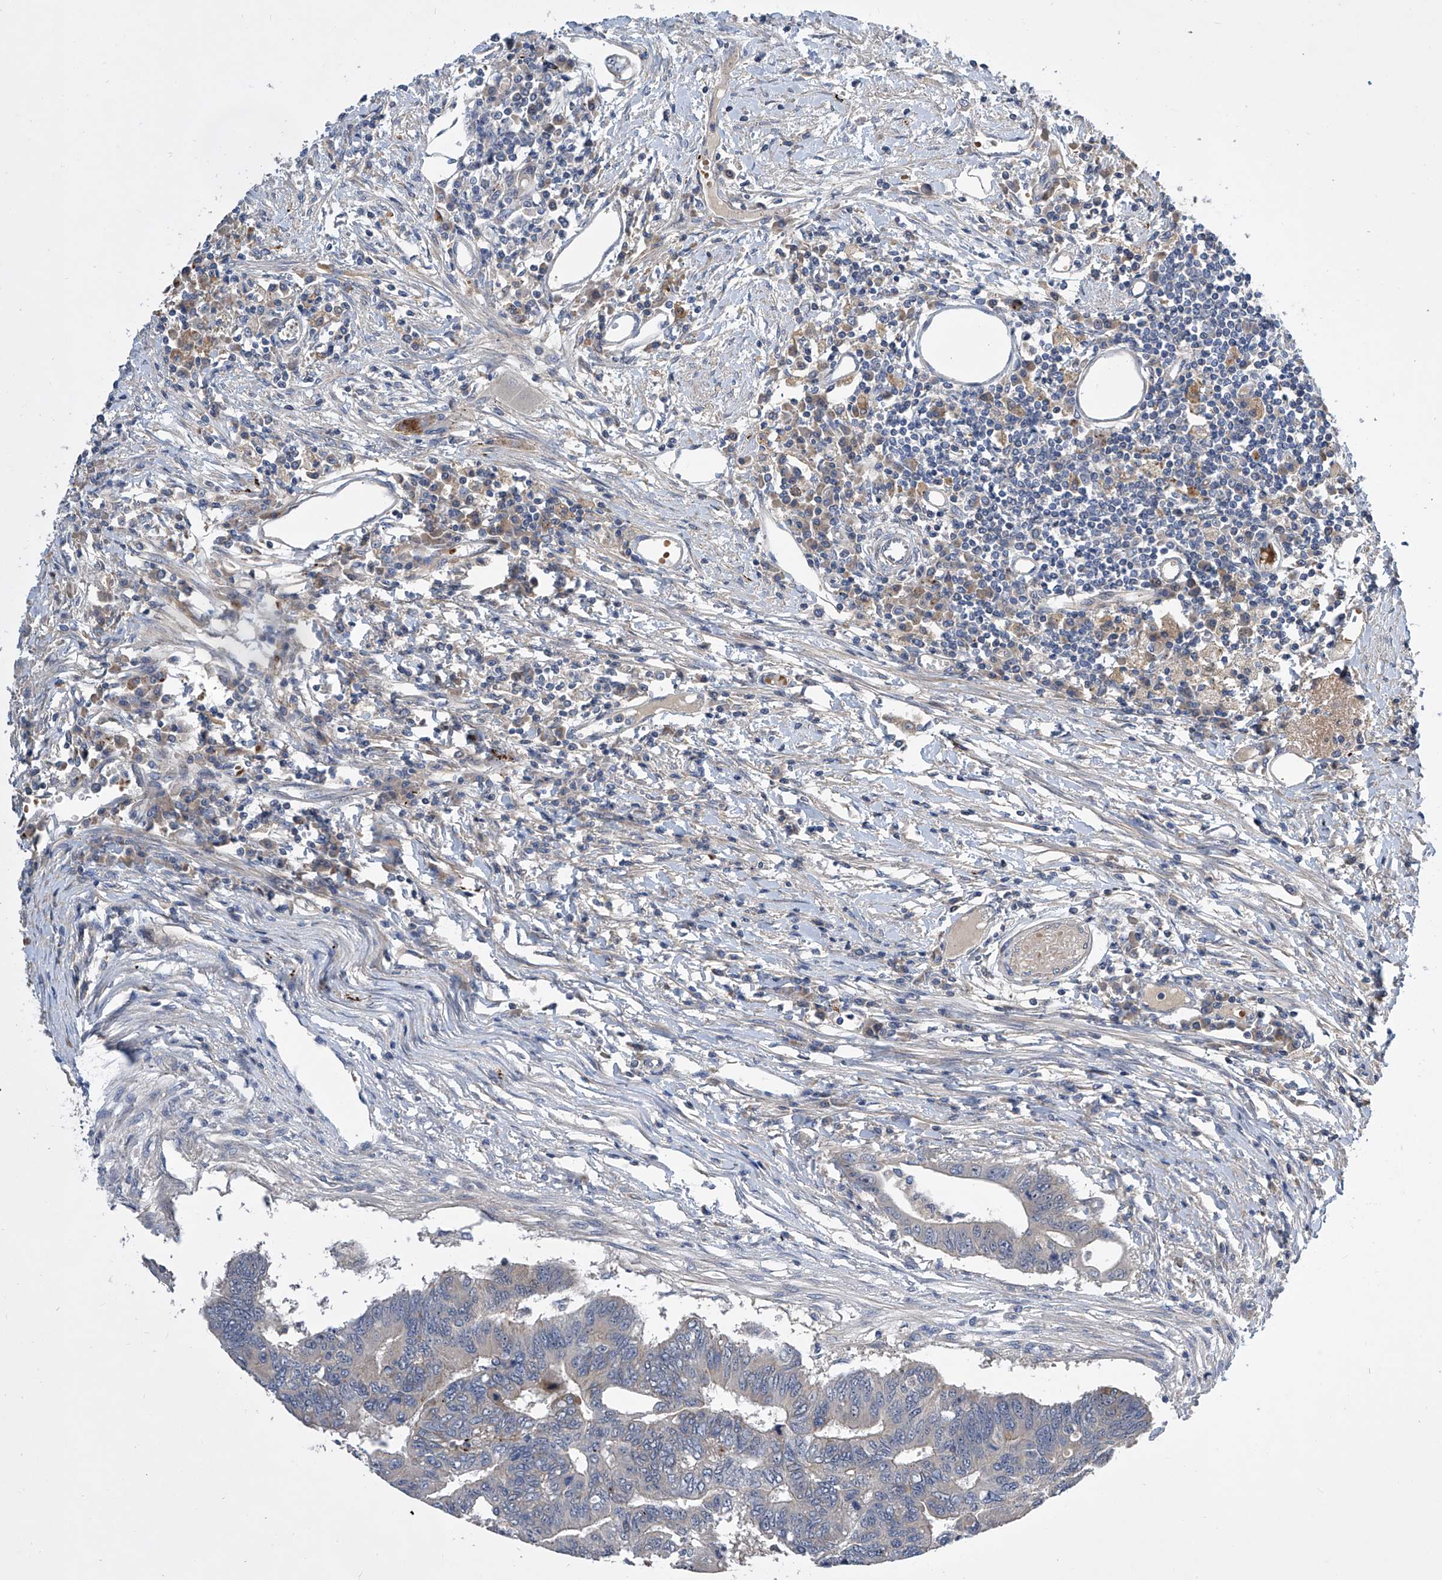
{"staining": {"intensity": "negative", "quantity": "none", "location": "none"}, "tissue": "colorectal cancer", "cell_type": "Tumor cells", "image_type": "cancer", "snomed": [{"axis": "morphology", "description": "Adenoma, NOS"}, {"axis": "morphology", "description": "Adenocarcinoma, NOS"}, {"axis": "topography", "description": "Colon"}], "caption": "Colorectal cancer was stained to show a protein in brown. There is no significant positivity in tumor cells.", "gene": "USF3", "patient": {"sex": "male", "age": 79}}